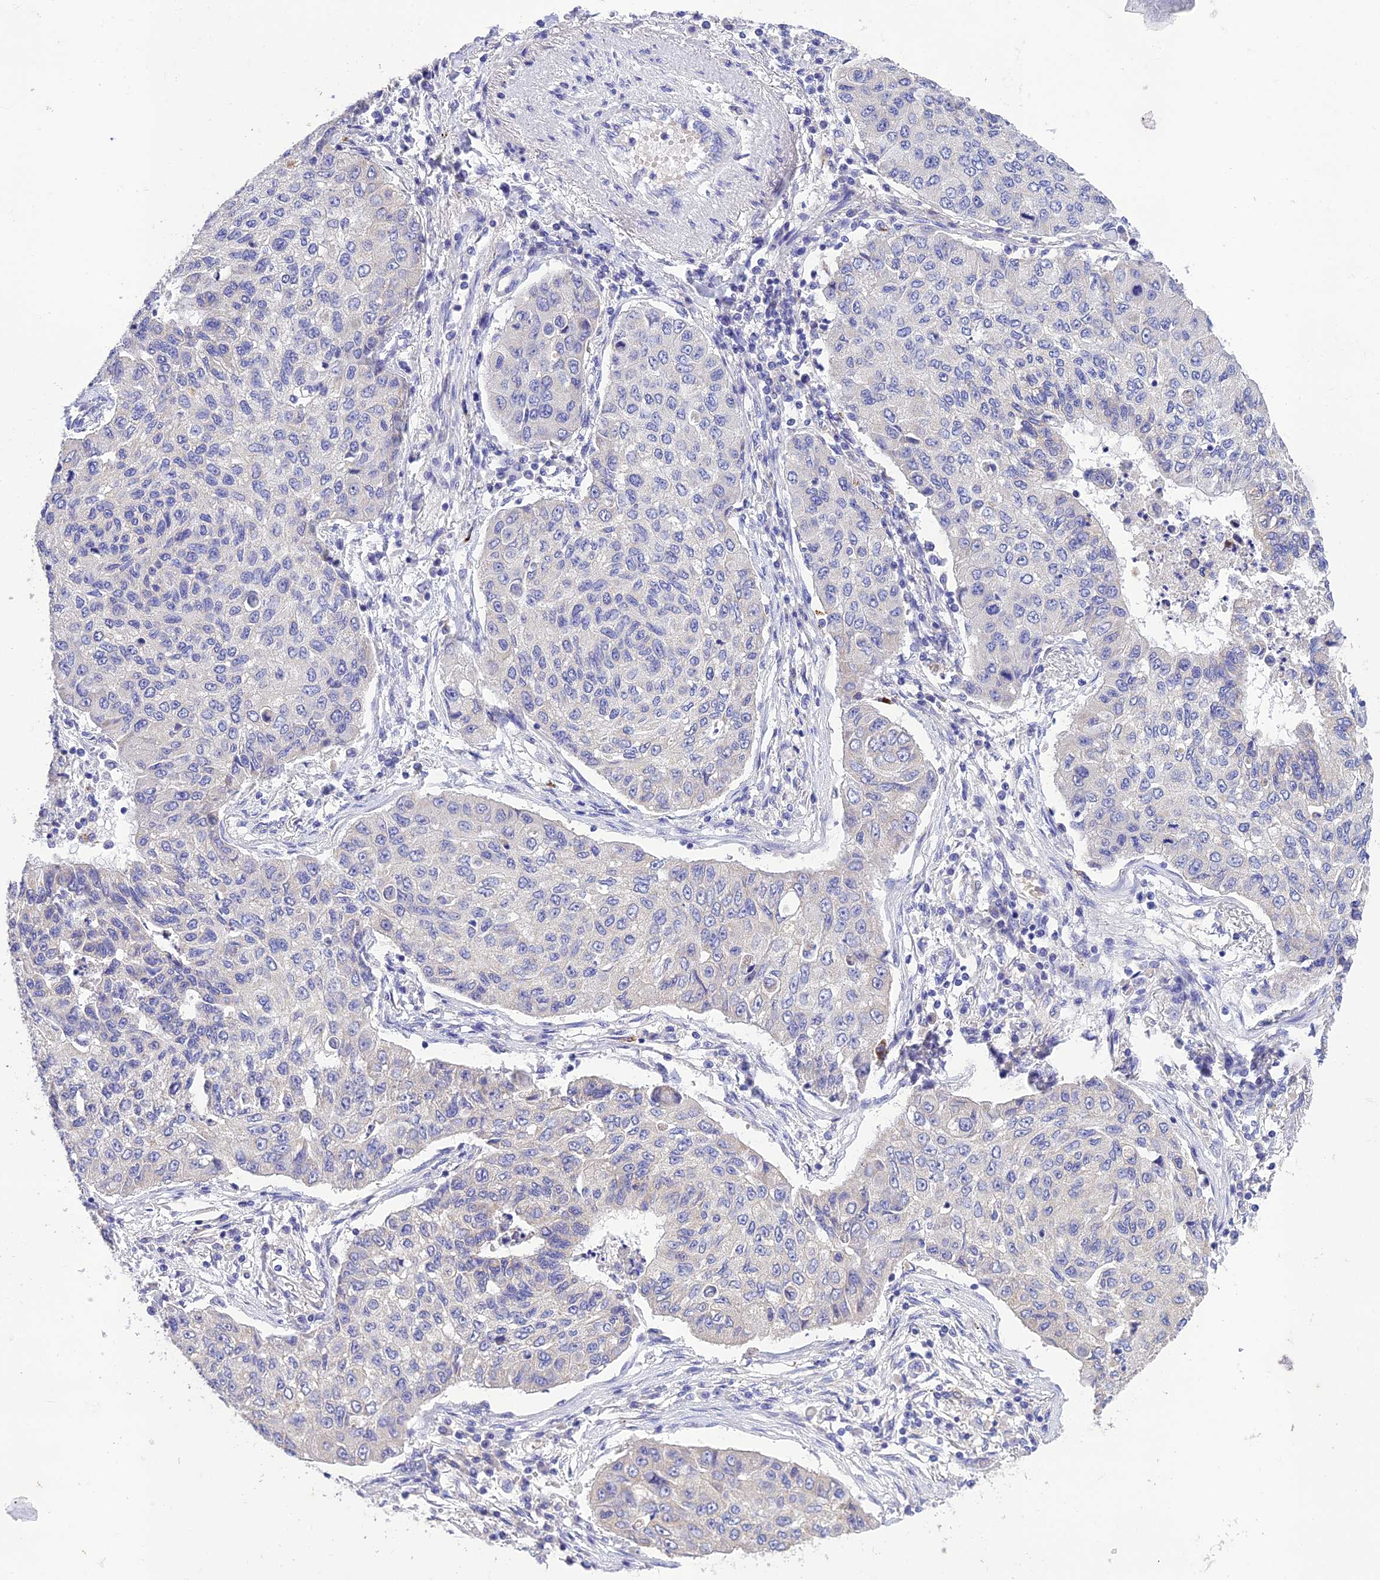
{"staining": {"intensity": "negative", "quantity": "none", "location": "none"}, "tissue": "lung cancer", "cell_type": "Tumor cells", "image_type": "cancer", "snomed": [{"axis": "morphology", "description": "Squamous cell carcinoma, NOS"}, {"axis": "topography", "description": "Lung"}], "caption": "A high-resolution image shows IHC staining of lung squamous cell carcinoma, which demonstrates no significant staining in tumor cells. (DAB immunohistochemistry (IHC), high magnification).", "gene": "MS4A5", "patient": {"sex": "male", "age": 74}}